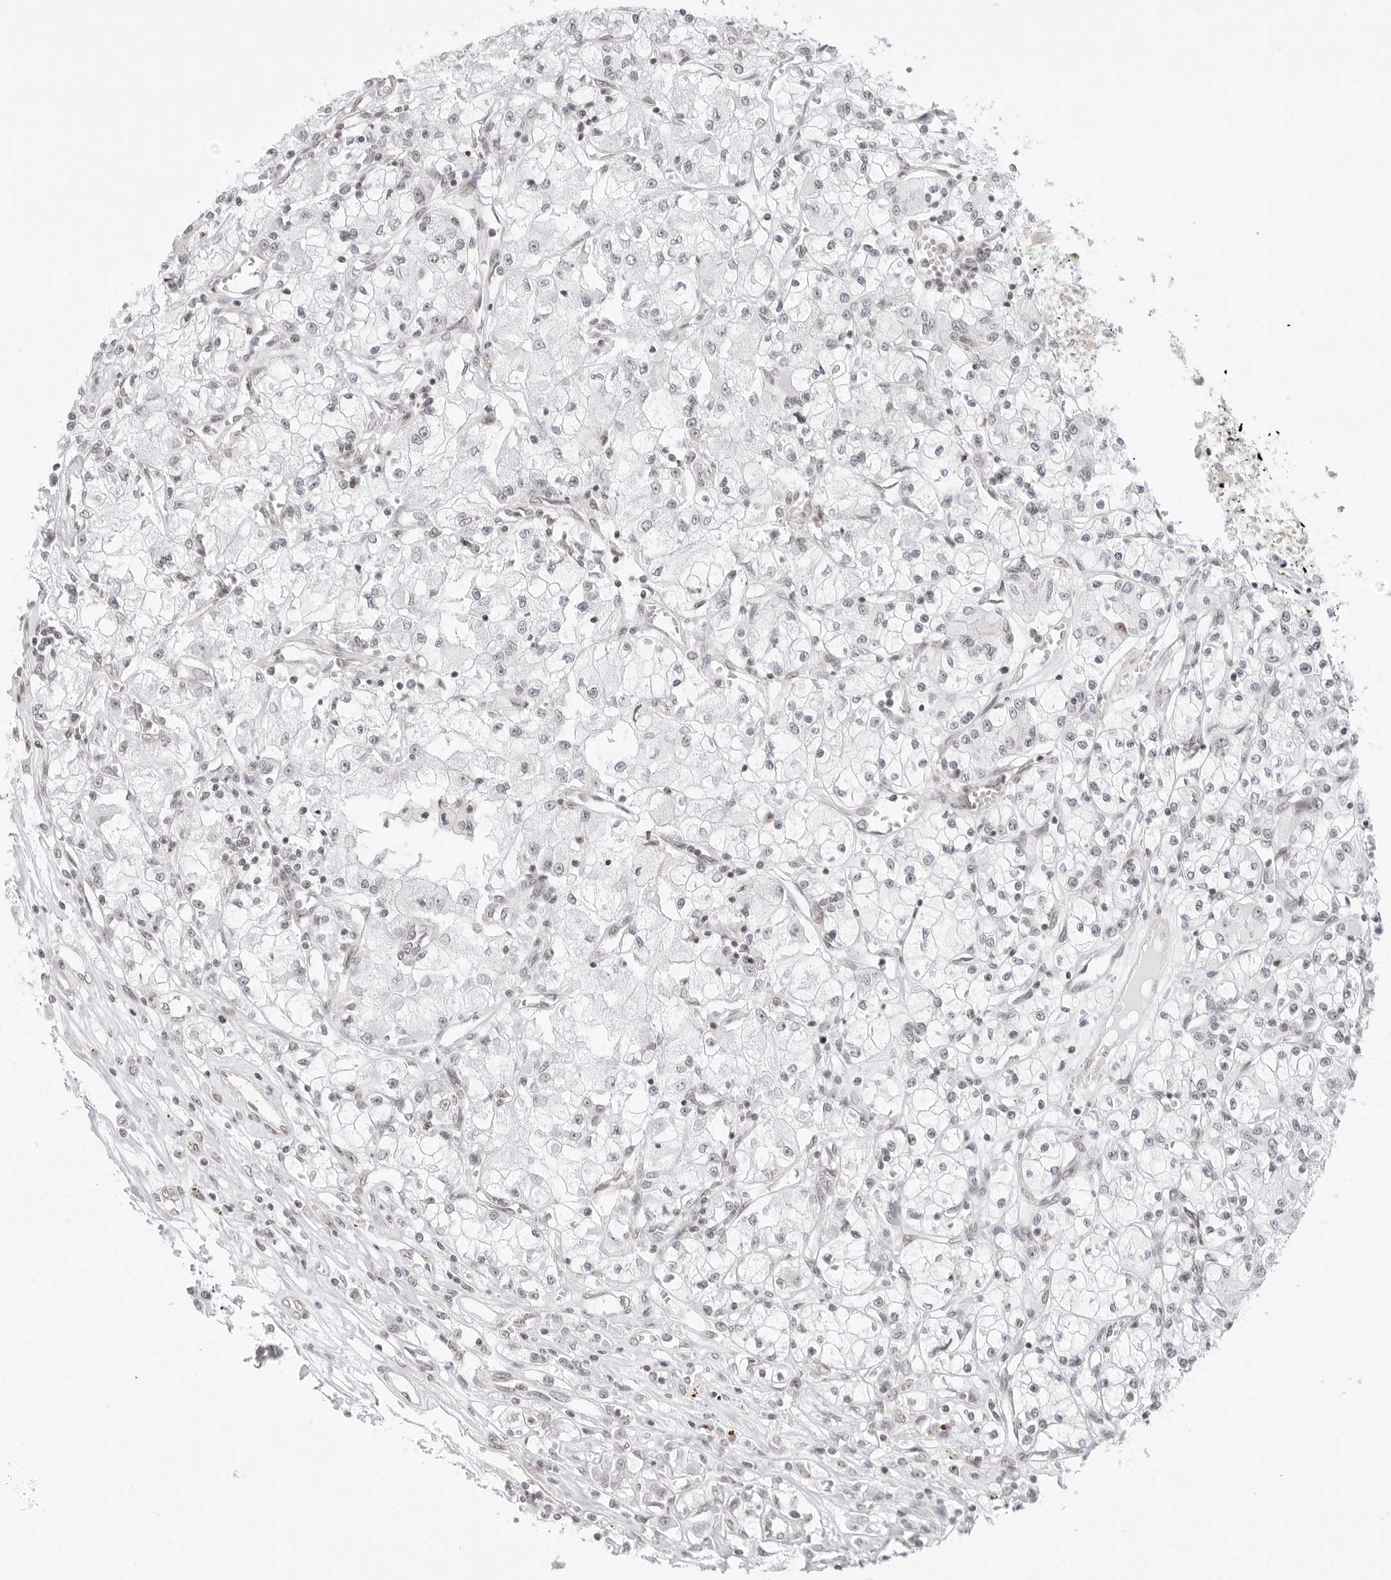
{"staining": {"intensity": "negative", "quantity": "none", "location": "none"}, "tissue": "renal cancer", "cell_type": "Tumor cells", "image_type": "cancer", "snomed": [{"axis": "morphology", "description": "Adenocarcinoma, NOS"}, {"axis": "topography", "description": "Kidney"}], "caption": "A high-resolution micrograph shows IHC staining of renal cancer (adenocarcinoma), which shows no significant expression in tumor cells.", "gene": "TCIM", "patient": {"sex": "female", "age": 59}}